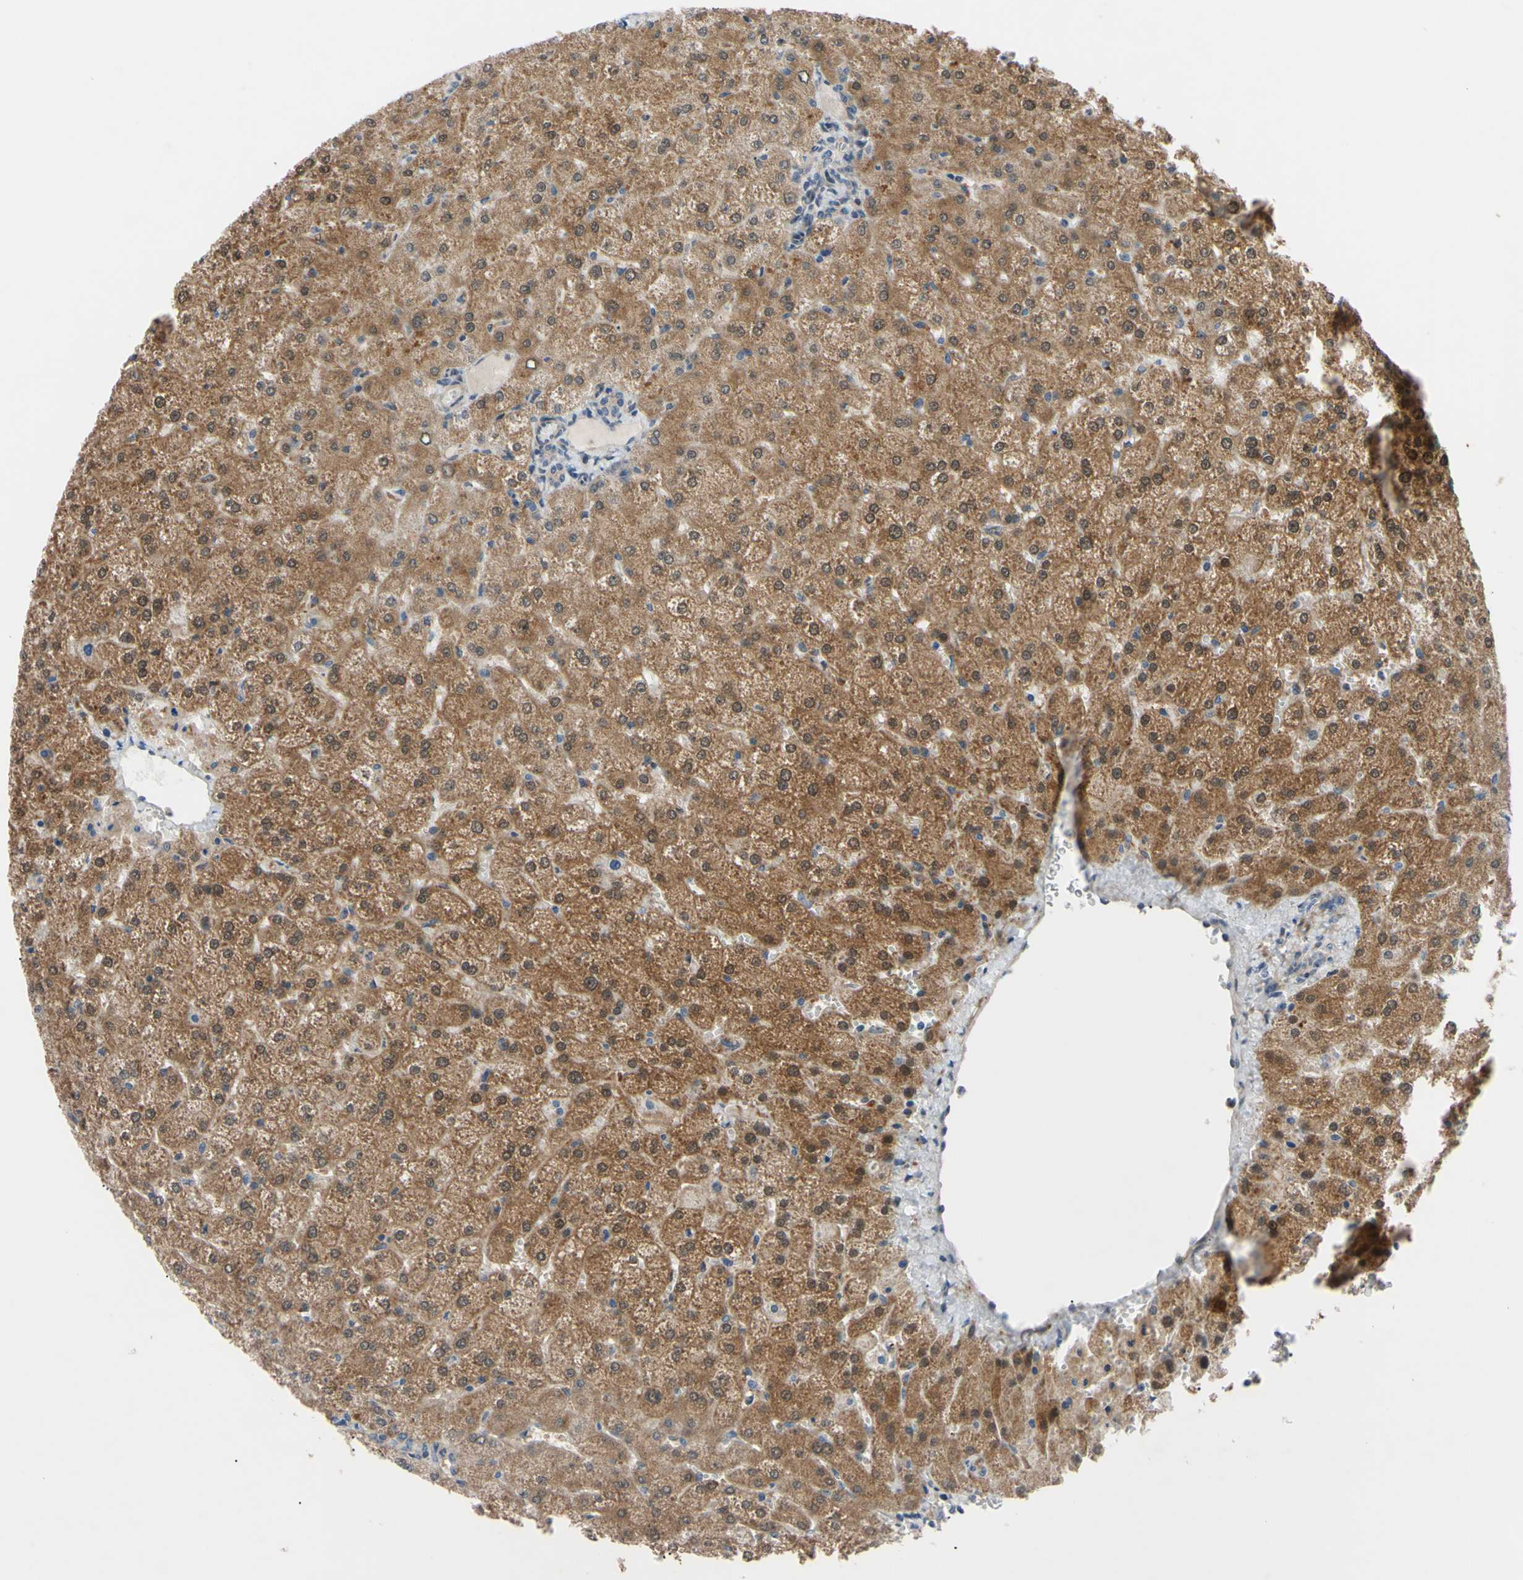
{"staining": {"intensity": "weak", "quantity": "25%-75%", "location": "cytoplasmic/membranous"}, "tissue": "liver", "cell_type": "Cholangiocytes", "image_type": "normal", "snomed": [{"axis": "morphology", "description": "Normal tissue, NOS"}, {"axis": "topography", "description": "Liver"}], "caption": "Immunohistochemical staining of unremarkable human liver reveals weak cytoplasmic/membranous protein expression in approximately 25%-75% of cholangiocytes. The staining is performed using DAB brown chromogen to label protein expression. The nuclei are counter-stained blue using hematoxylin.", "gene": "SVIL", "patient": {"sex": "female", "age": 32}}